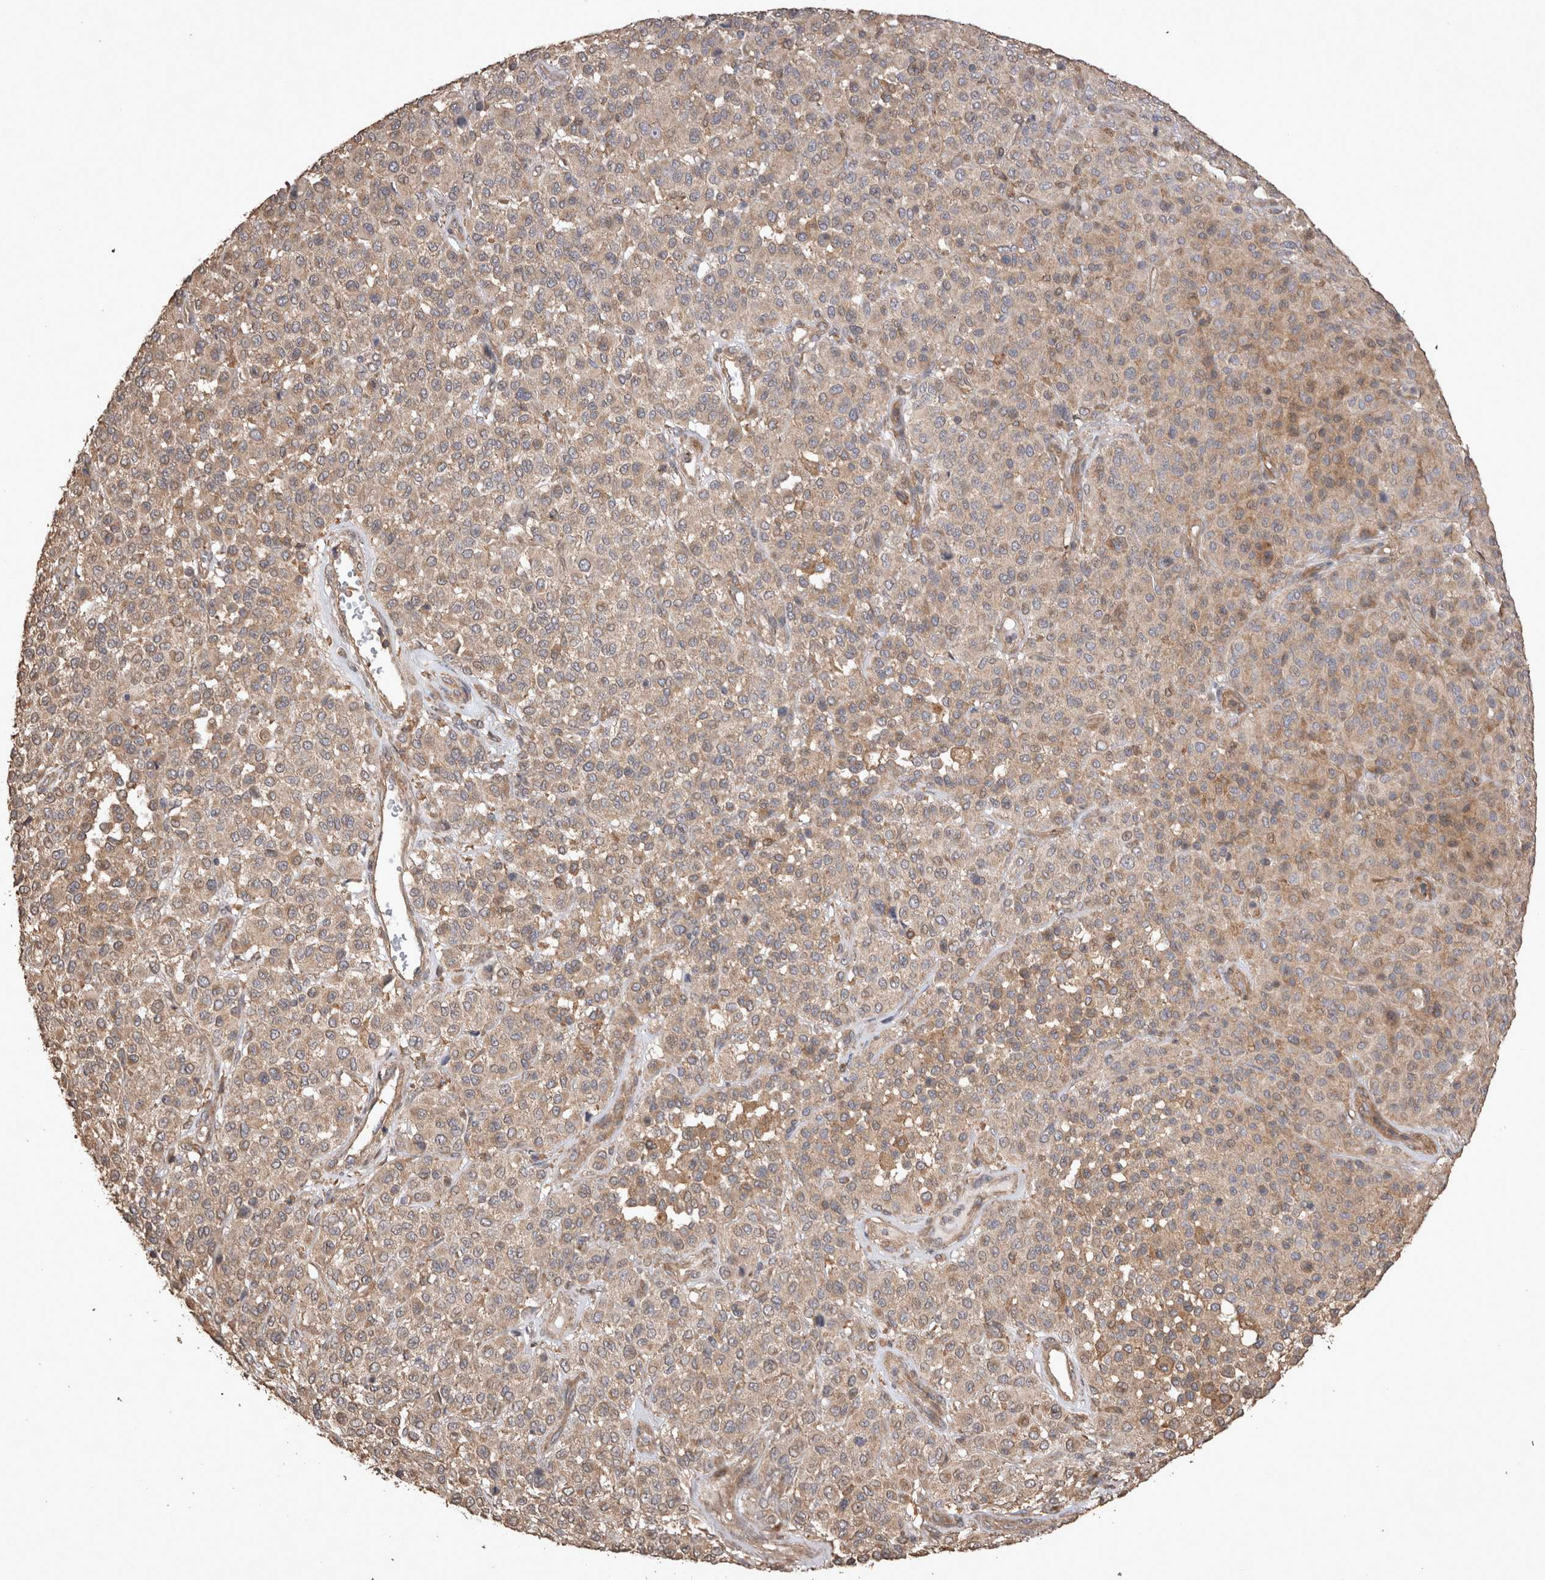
{"staining": {"intensity": "weak", "quantity": "25%-75%", "location": "cytoplasmic/membranous"}, "tissue": "melanoma", "cell_type": "Tumor cells", "image_type": "cancer", "snomed": [{"axis": "morphology", "description": "Malignant melanoma, Metastatic site"}, {"axis": "topography", "description": "Pancreas"}], "caption": "Malignant melanoma (metastatic site) tissue shows weak cytoplasmic/membranous expression in about 25%-75% of tumor cells", "gene": "SNX31", "patient": {"sex": "female", "age": 30}}